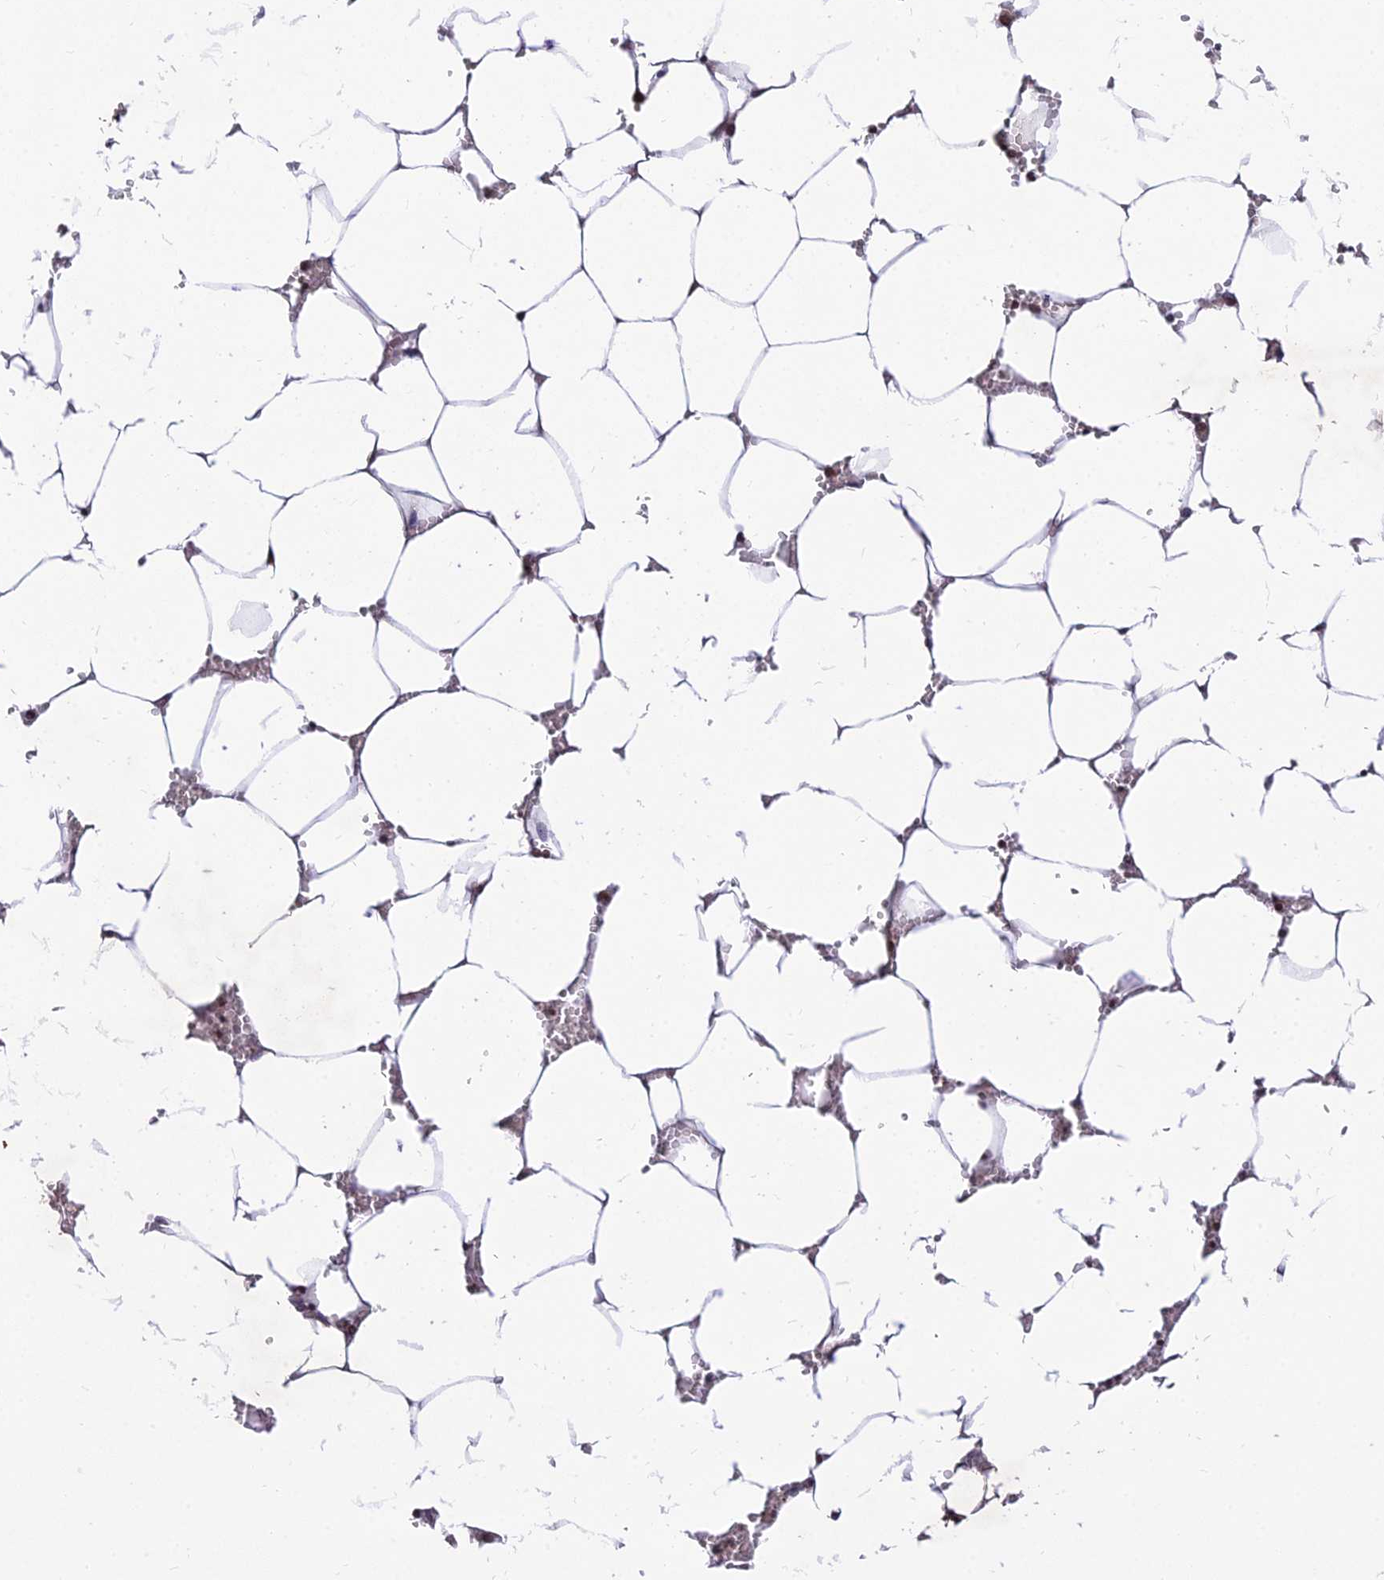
{"staining": {"intensity": "weak", "quantity": "<25%", "location": "cytoplasmic/membranous"}, "tissue": "bone marrow", "cell_type": "Hematopoietic cells", "image_type": "normal", "snomed": [{"axis": "morphology", "description": "Normal tissue, NOS"}, {"axis": "topography", "description": "Bone marrow"}], "caption": "The image reveals no staining of hematopoietic cells in unremarkable bone marrow. (DAB (3,3'-diaminobenzidine) immunohistochemistry with hematoxylin counter stain).", "gene": "CDNF", "patient": {"sex": "male", "age": 70}}